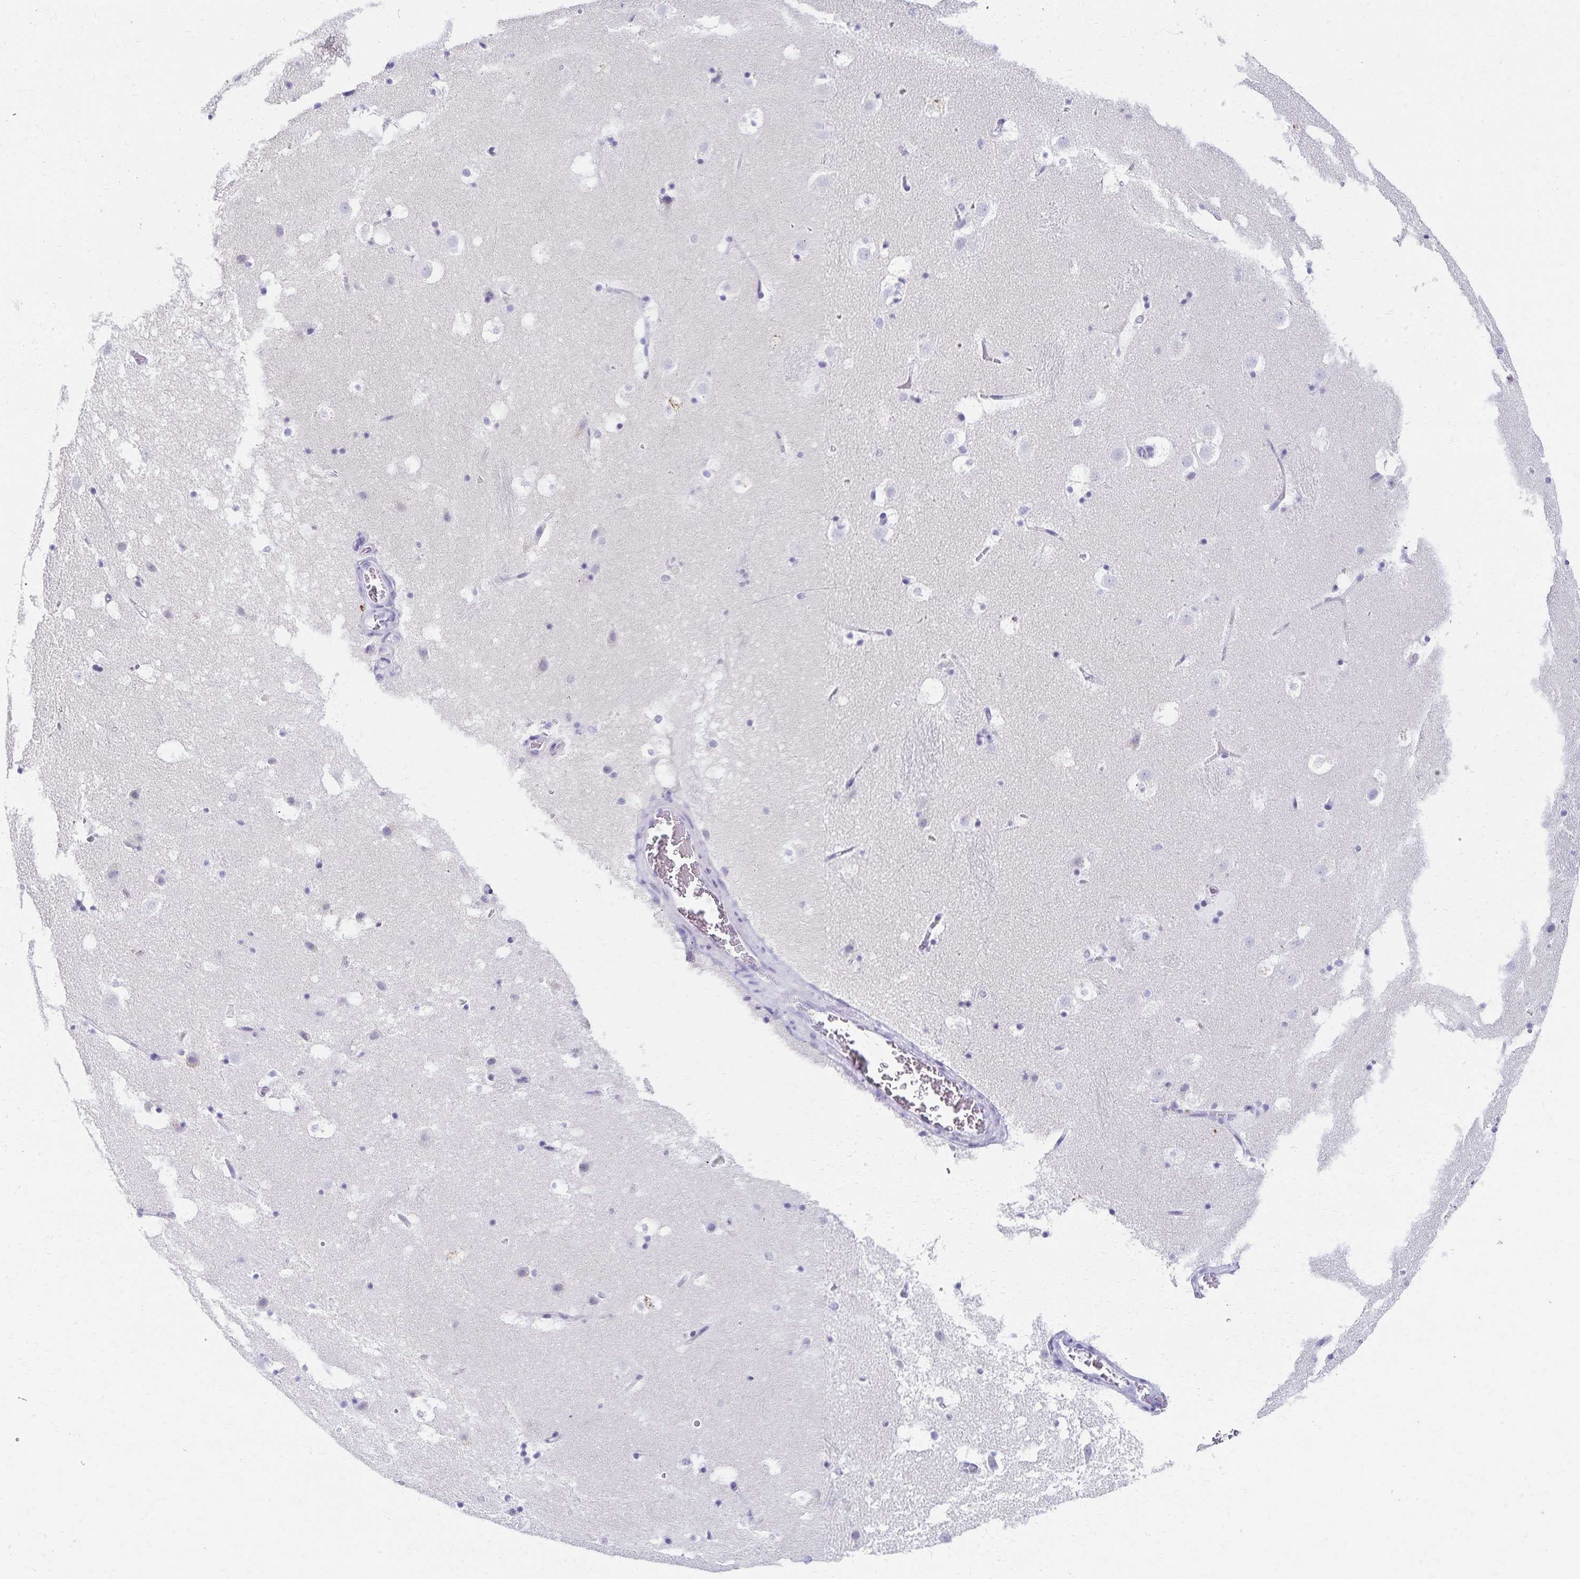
{"staining": {"intensity": "negative", "quantity": "none", "location": "none"}, "tissue": "caudate", "cell_type": "Glial cells", "image_type": "normal", "snomed": [{"axis": "morphology", "description": "Normal tissue, NOS"}, {"axis": "topography", "description": "Lateral ventricle wall"}], "caption": "This is an IHC histopathology image of benign human caudate. There is no staining in glial cells.", "gene": "C2orf50", "patient": {"sex": "male", "age": 37}}